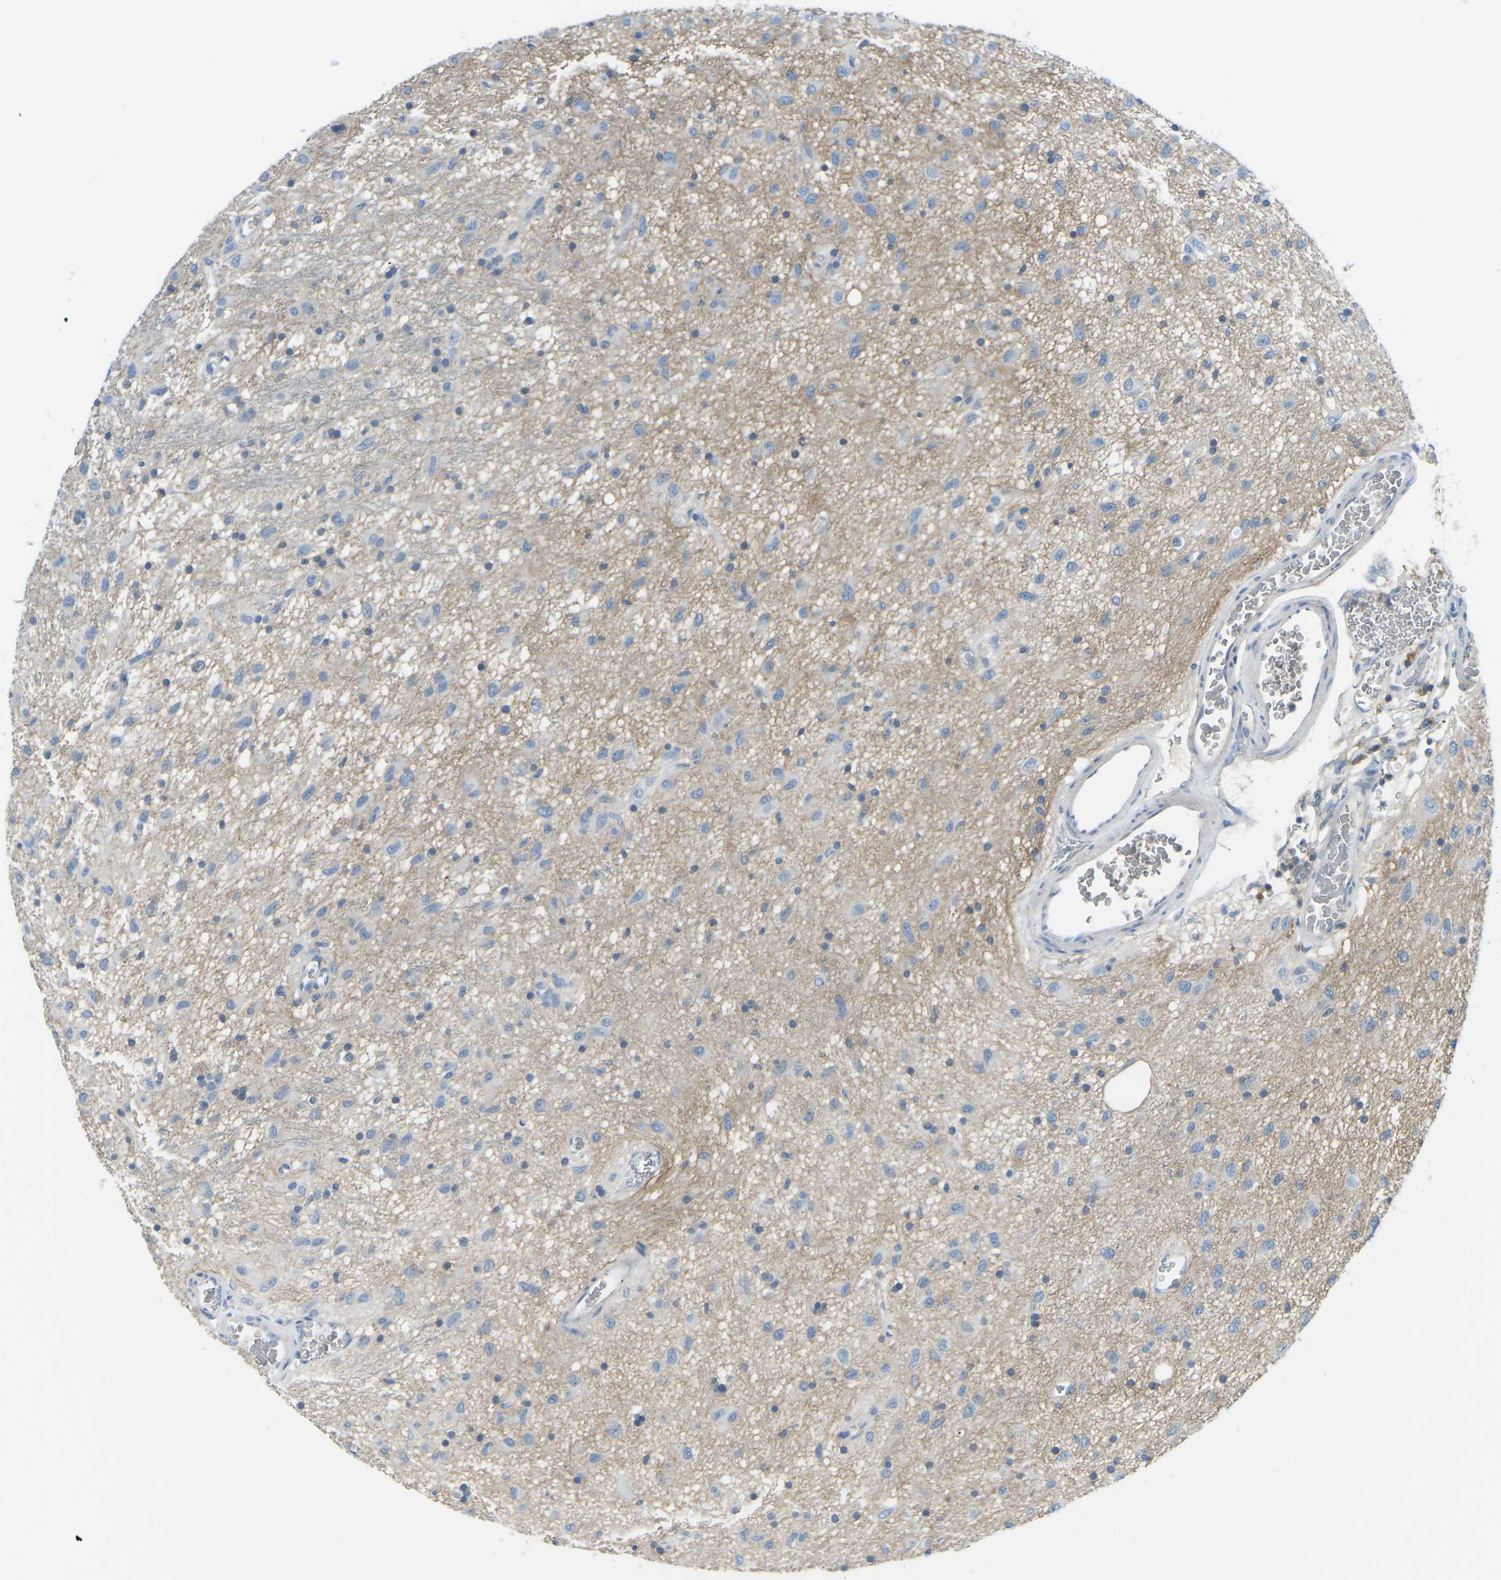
{"staining": {"intensity": "weak", "quantity": "<25%", "location": "cytoplasmic/membranous"}, "tissue": "glioma", "cell_type": "Tumor cells", "image_type": "cancer", "snomed": [{"axis": "morphology", "description": "Glioma, malignant, Low grade"}, {"axis": "topography", "description": "Brain"}], "caption": "Histopathology image shows no significant protein positivity in tumor cells of glioma.", "gene": "CD47", "patient": {"sex": "male", "age": 77}}